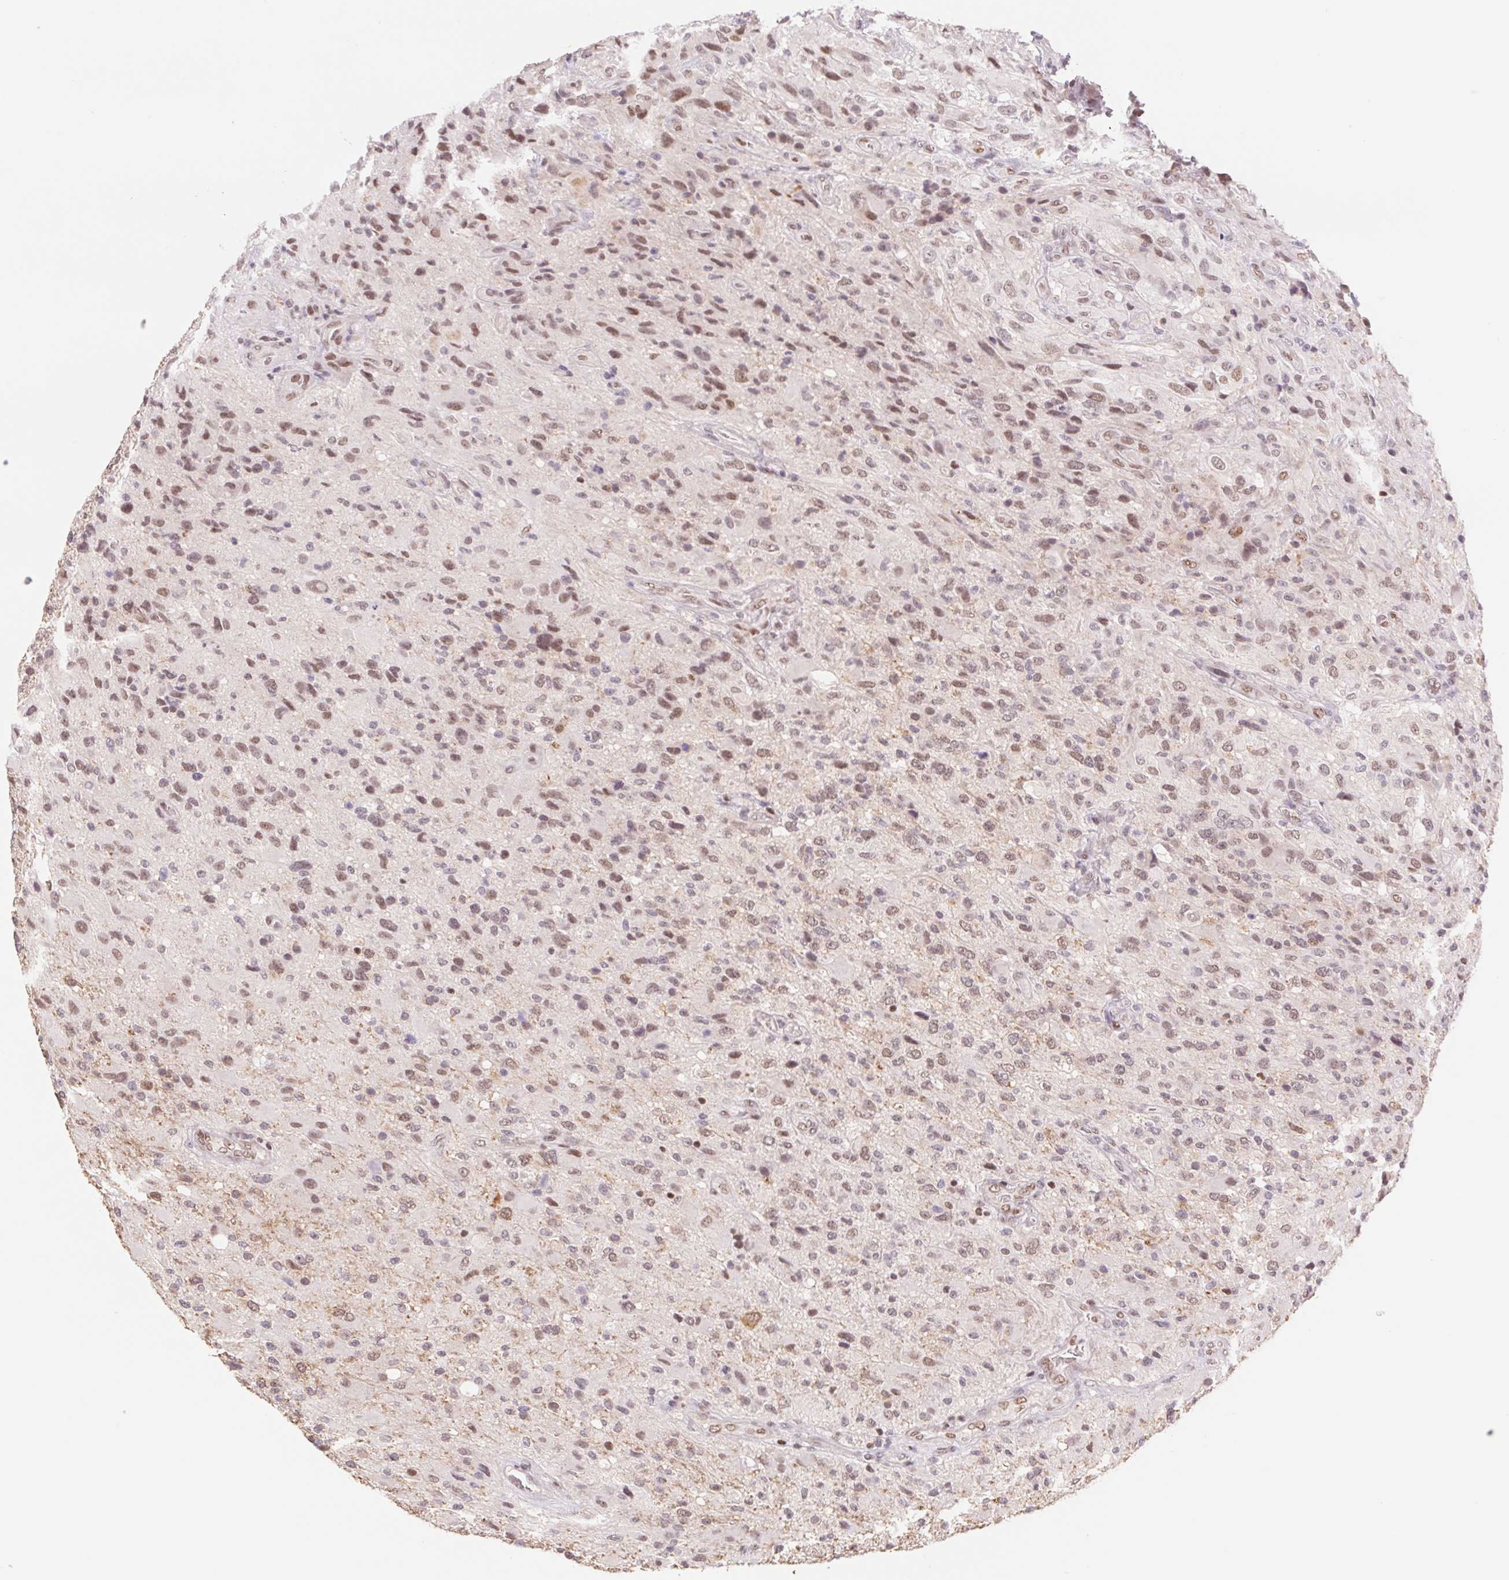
{"staining": {"intensity": "moderate", "quantity": "25%-75%", "location": "nuclear"}, "tissue": "glioma", "cell_type": "Tumor cells", "image_type": "cancer", "snomed": [{"axis": "morphology", "description": "Glioma, malignant, High grade"}, {"axis": "topography", "description": "Brain"}], "caption": "High-magnification brightfield microscopy of malignant glioma (high-grade) stained with DAB (brown) and counterstained with hematoxylin (blue). tumor cells exhibit moderate nuclear positivity is identified in about25%-75% of cells.", "gene": "TRERF1", "patient": {"sex": "male", "age": 53}}